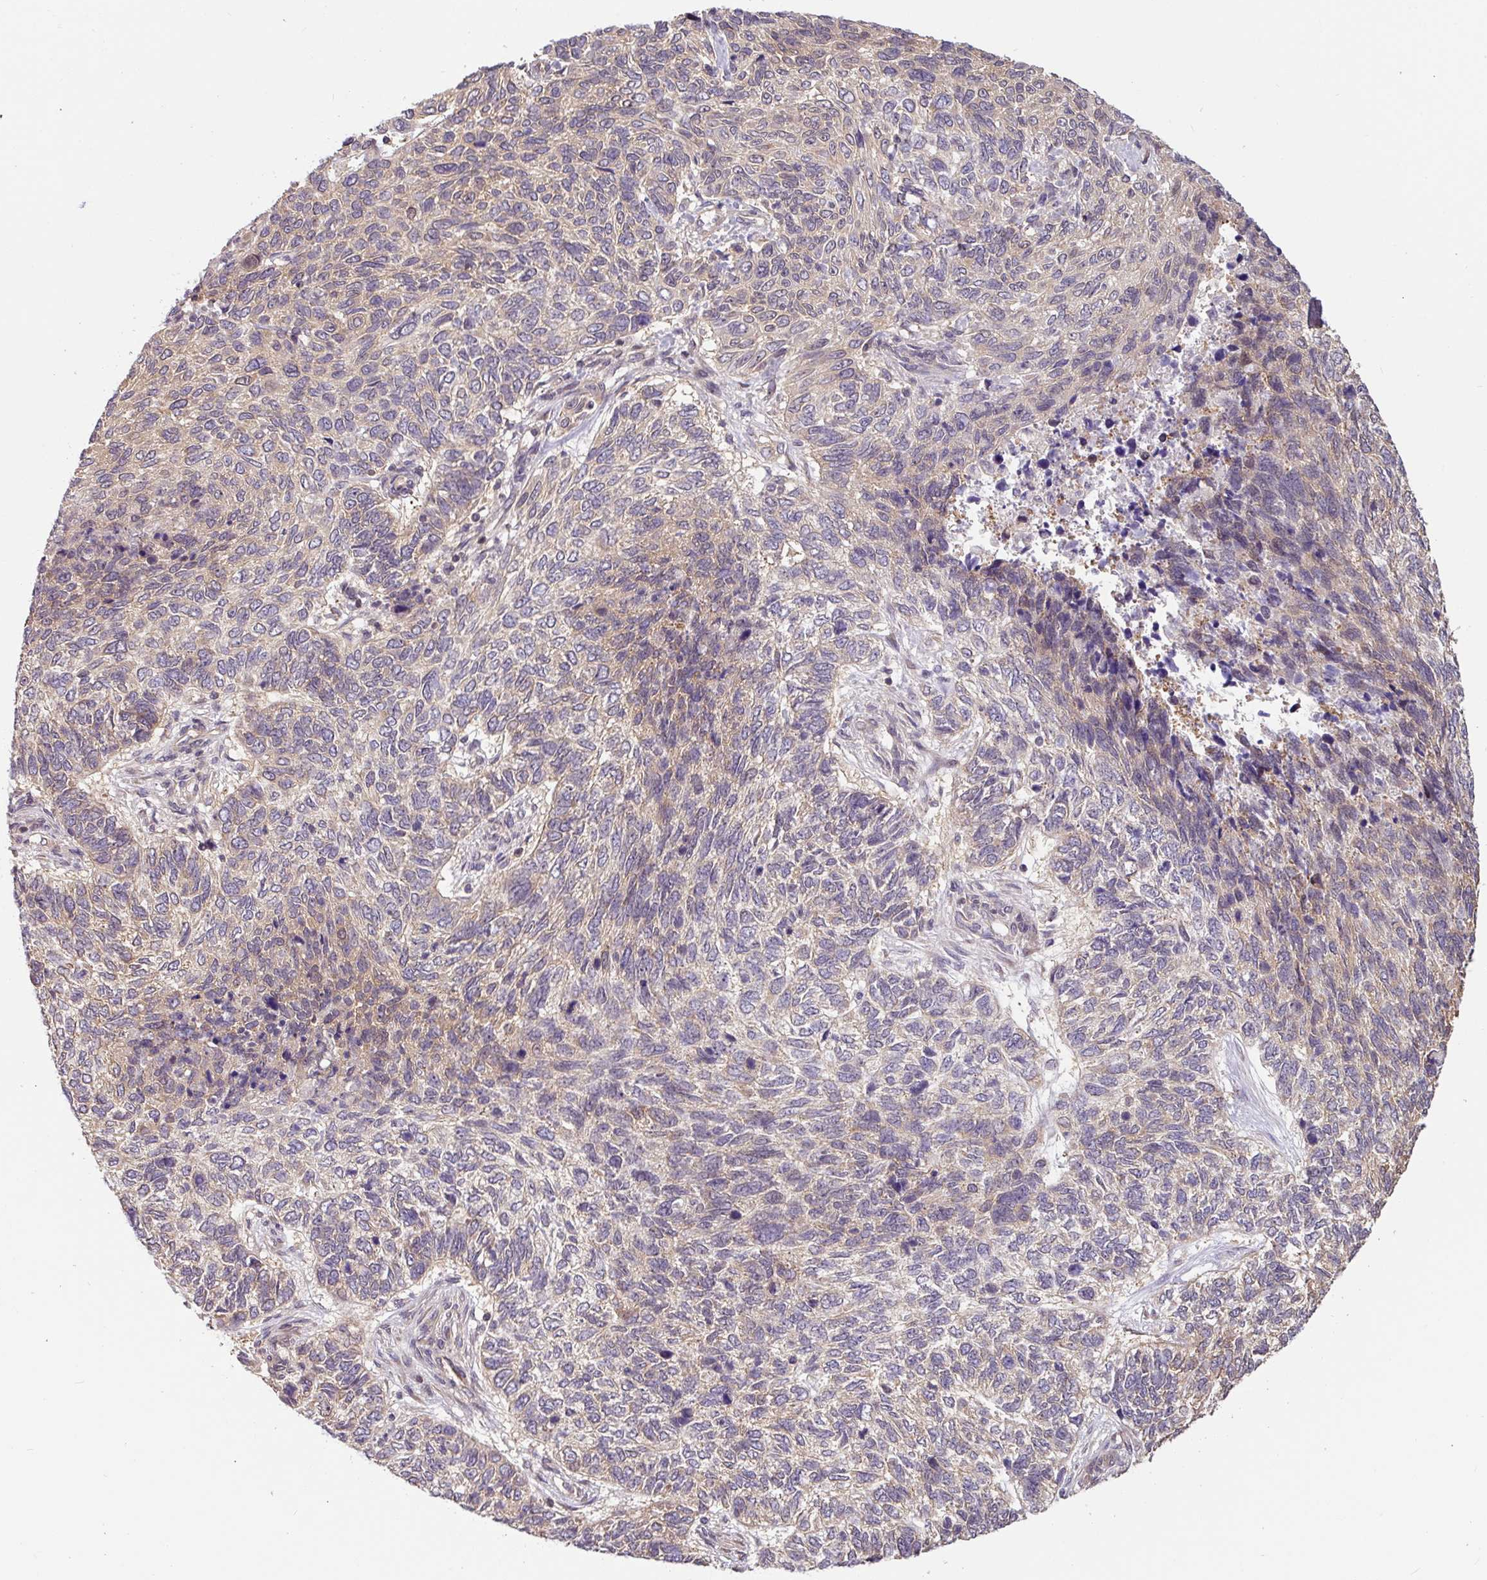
{"staining": {"intensity": "weak", "quantity": "<25%", "location": "cytoplasmic/membranous"}, "tissue": "skin cancer", "cell_type": "Tumor cells", "image_type": "cancer", "snomed": [{"axis": "morphology", "description": "Basal cell carcinoma"}, {"axis": "topography", "description": "Skin"}], "caption": "Tumor cells are negative for protein expression in human basal cell carcinoma (skin).", "gene": "SHB", "patient": {"sex": "female", "age": 65}}